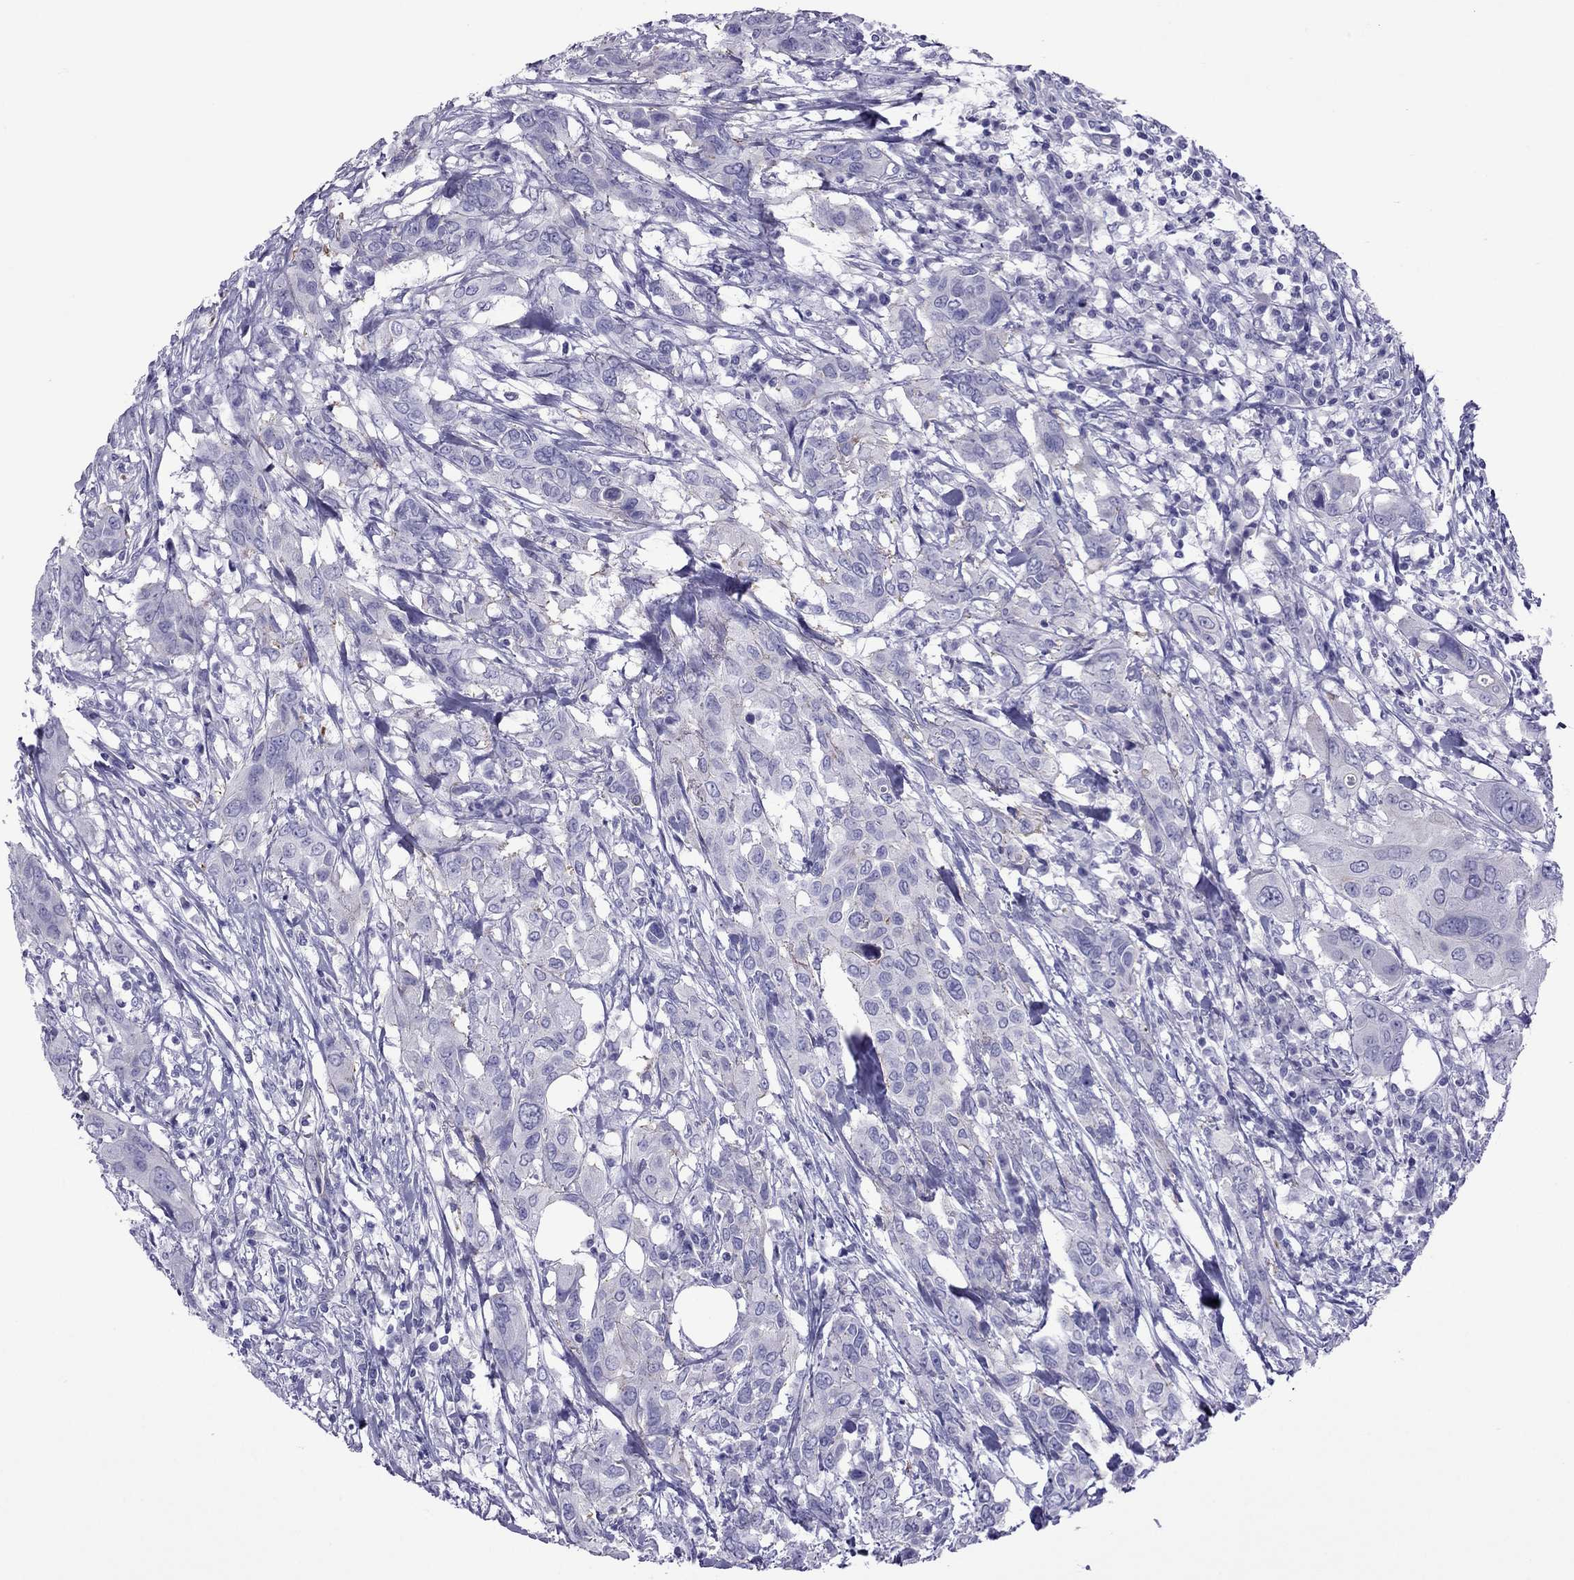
{"staining": {"intensity": "negative", "quantity": "none", "location": "none"}, "tissue": "urothelial cancer", "cell_type": "Tumor cells", "image_type": "cancer", "snomed": [{"axis": "morphology", "description": "Urothelial carcinoma, NOS"}, {"axis": "morphology", "description": "Urothelial carcinoma, High grade"}, {"axis": "topography", "description": "Urinary bladder"}], "caption": "High magnification brightfield microscopy of urothelial cancer stained with DAB (brown) and counterstained with hematoxylin (blue): tumor cells show no significant positivity.", "gene": "MYL11", "patient": {"sex": "male", "age": 63}}